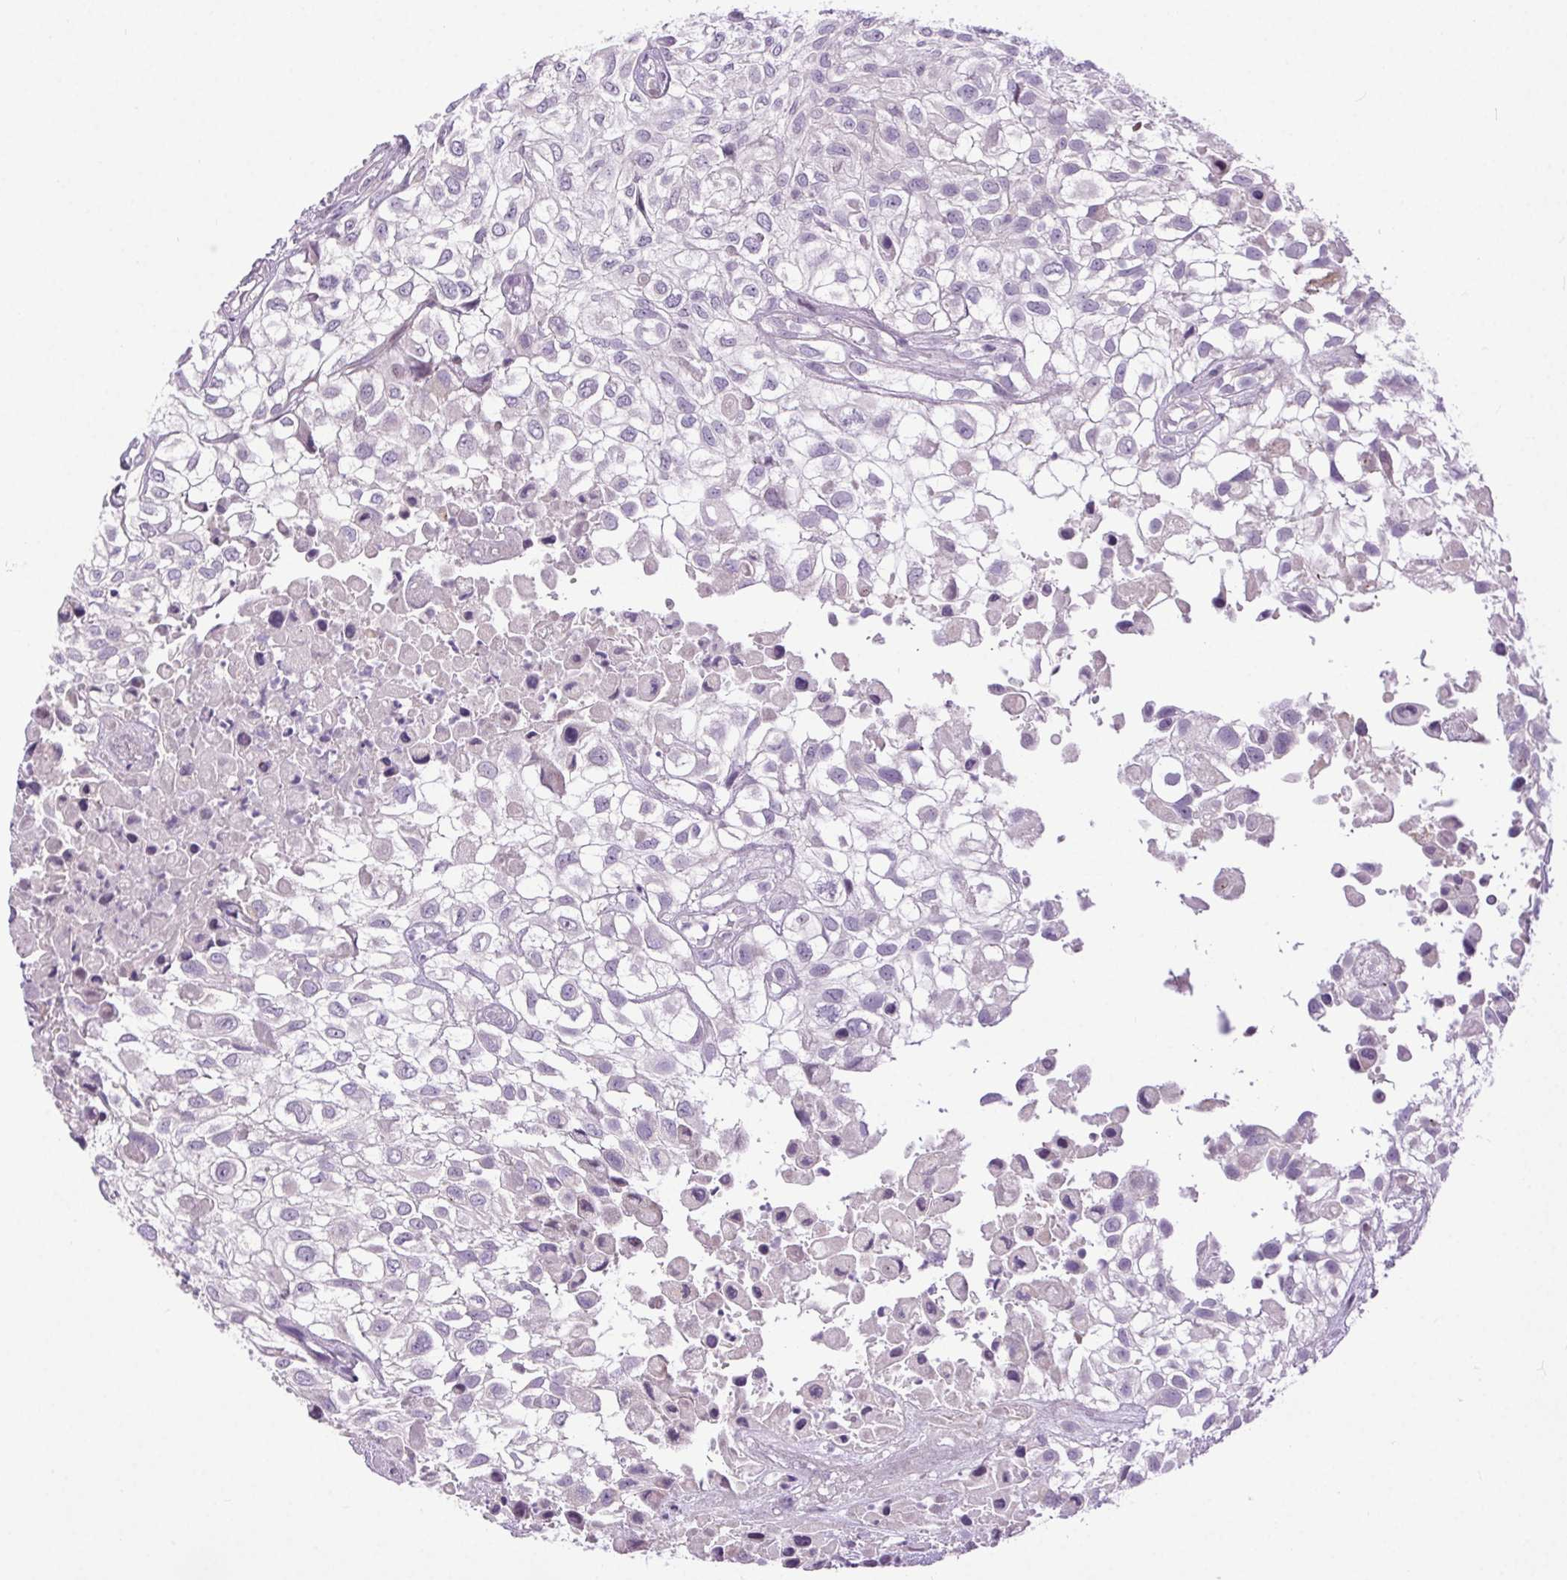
{"staining": {"intensity": "negative", "quantity": "none", "location": "none"}, "tissue": "urothelial cancer", "cell_type": "Tumor cells", "image_type": "cancer", "snomed": [{"axis": "morphology", "description": "Urothelial carcinoma, High grade"}, {"axis": "topography", "description": "Urinary bladder"}], "caption": "Immunohistochemical staining of human urothelial cancer reveals no significant expression in tumor cells.", "gene": "SYT11", "patient": {"sex": "male", "age": 56}}